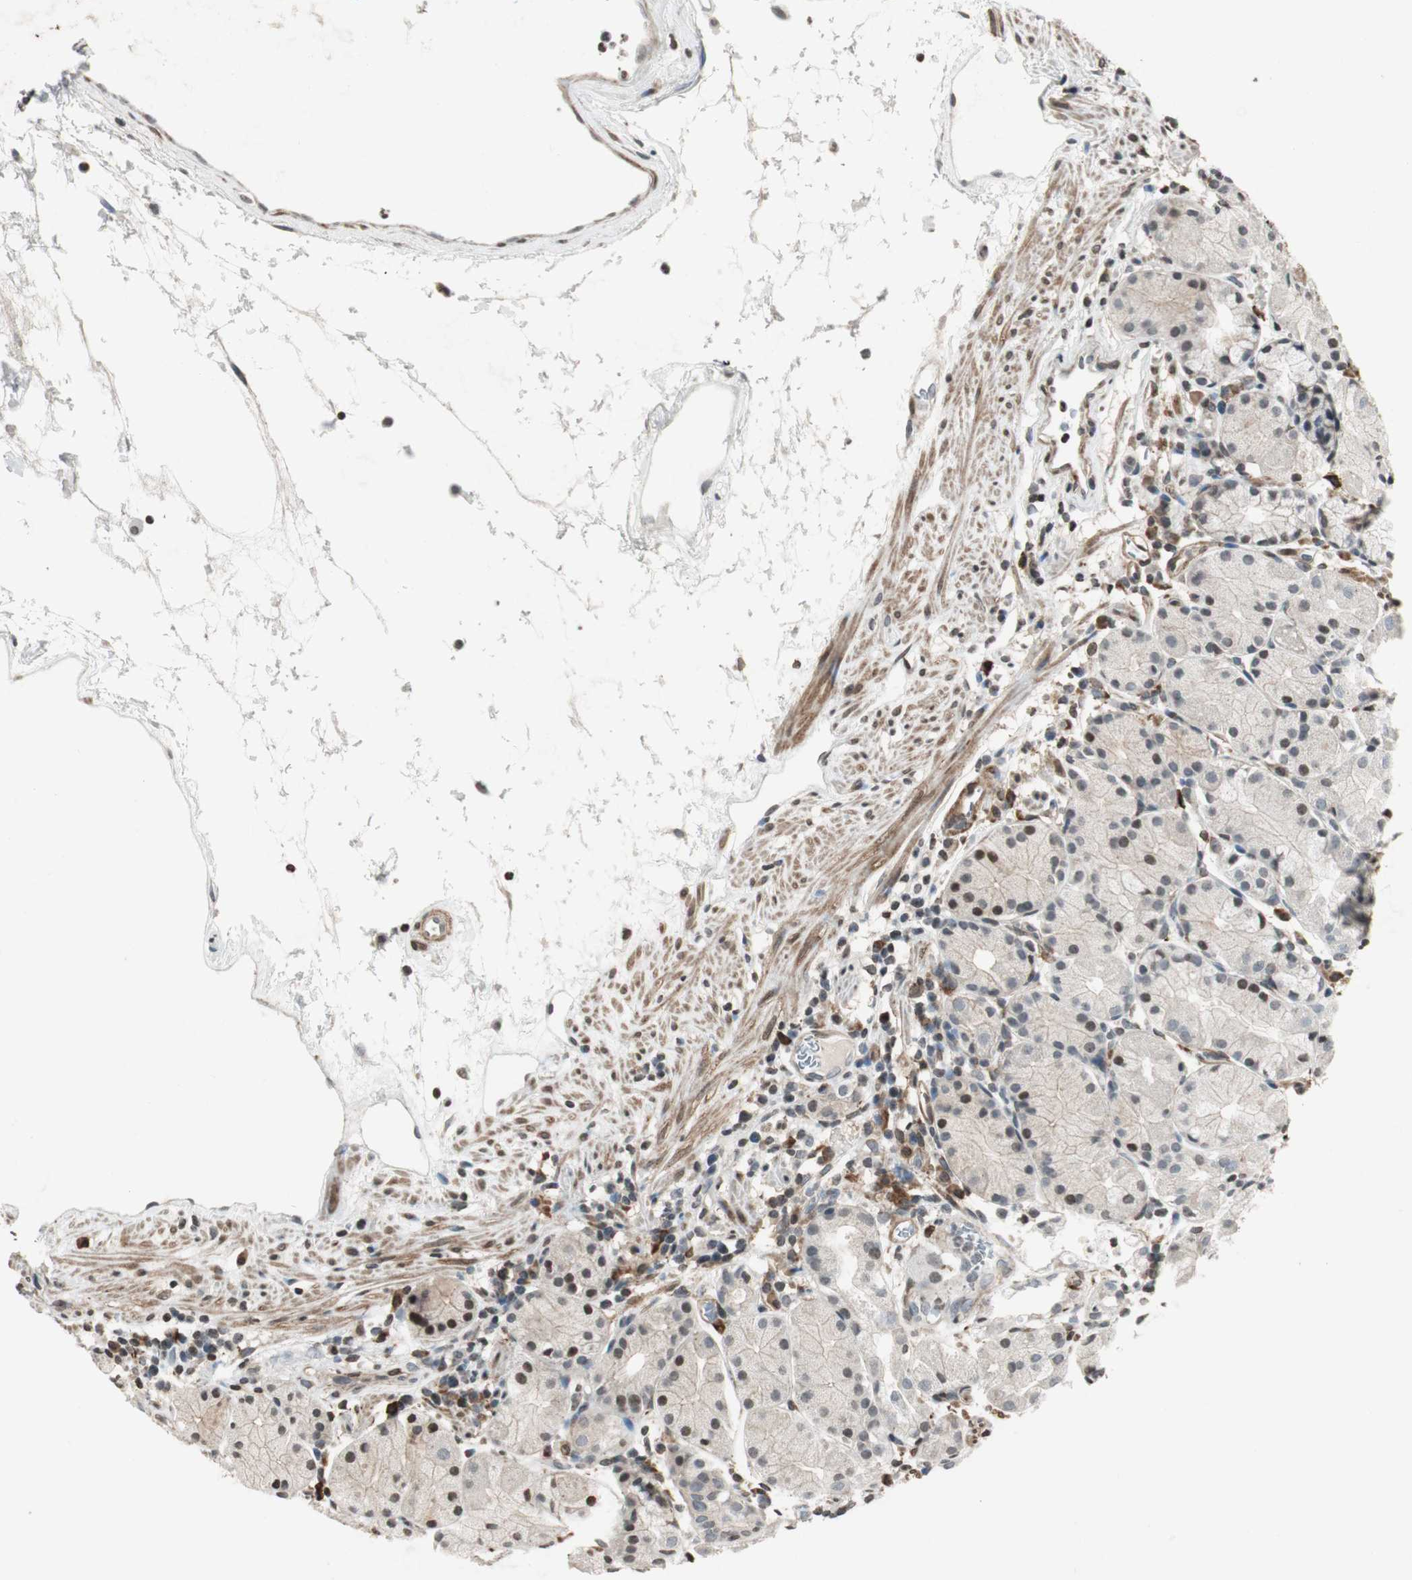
{"staining": {"intensity": "negative", "quantity": "none", "location": "none"}, "tissue": "stomach", "cell_type": "Glandular cells", "image_type": "normal", "snomed": [{"axis": "morphology", "description": "Normal tissue, NOS"}, {"axis": "topography", "description": "Stomach"}, {"axis": "topography", "description": "Stomach, lower"}], "caption": "An immunohistochemistry (IHC) histopathology image of normal stomach is shown. There is no staining in glandular cells of stomach. Brightfield microscopy of immunohistochemistry stained with DAB (3,3'-diaminobenzidine) (brown) and hematoxylin (blue), captured at high magnification.", "gene": "PRKG1", "patient": {"sex": "female", "age": 75}}